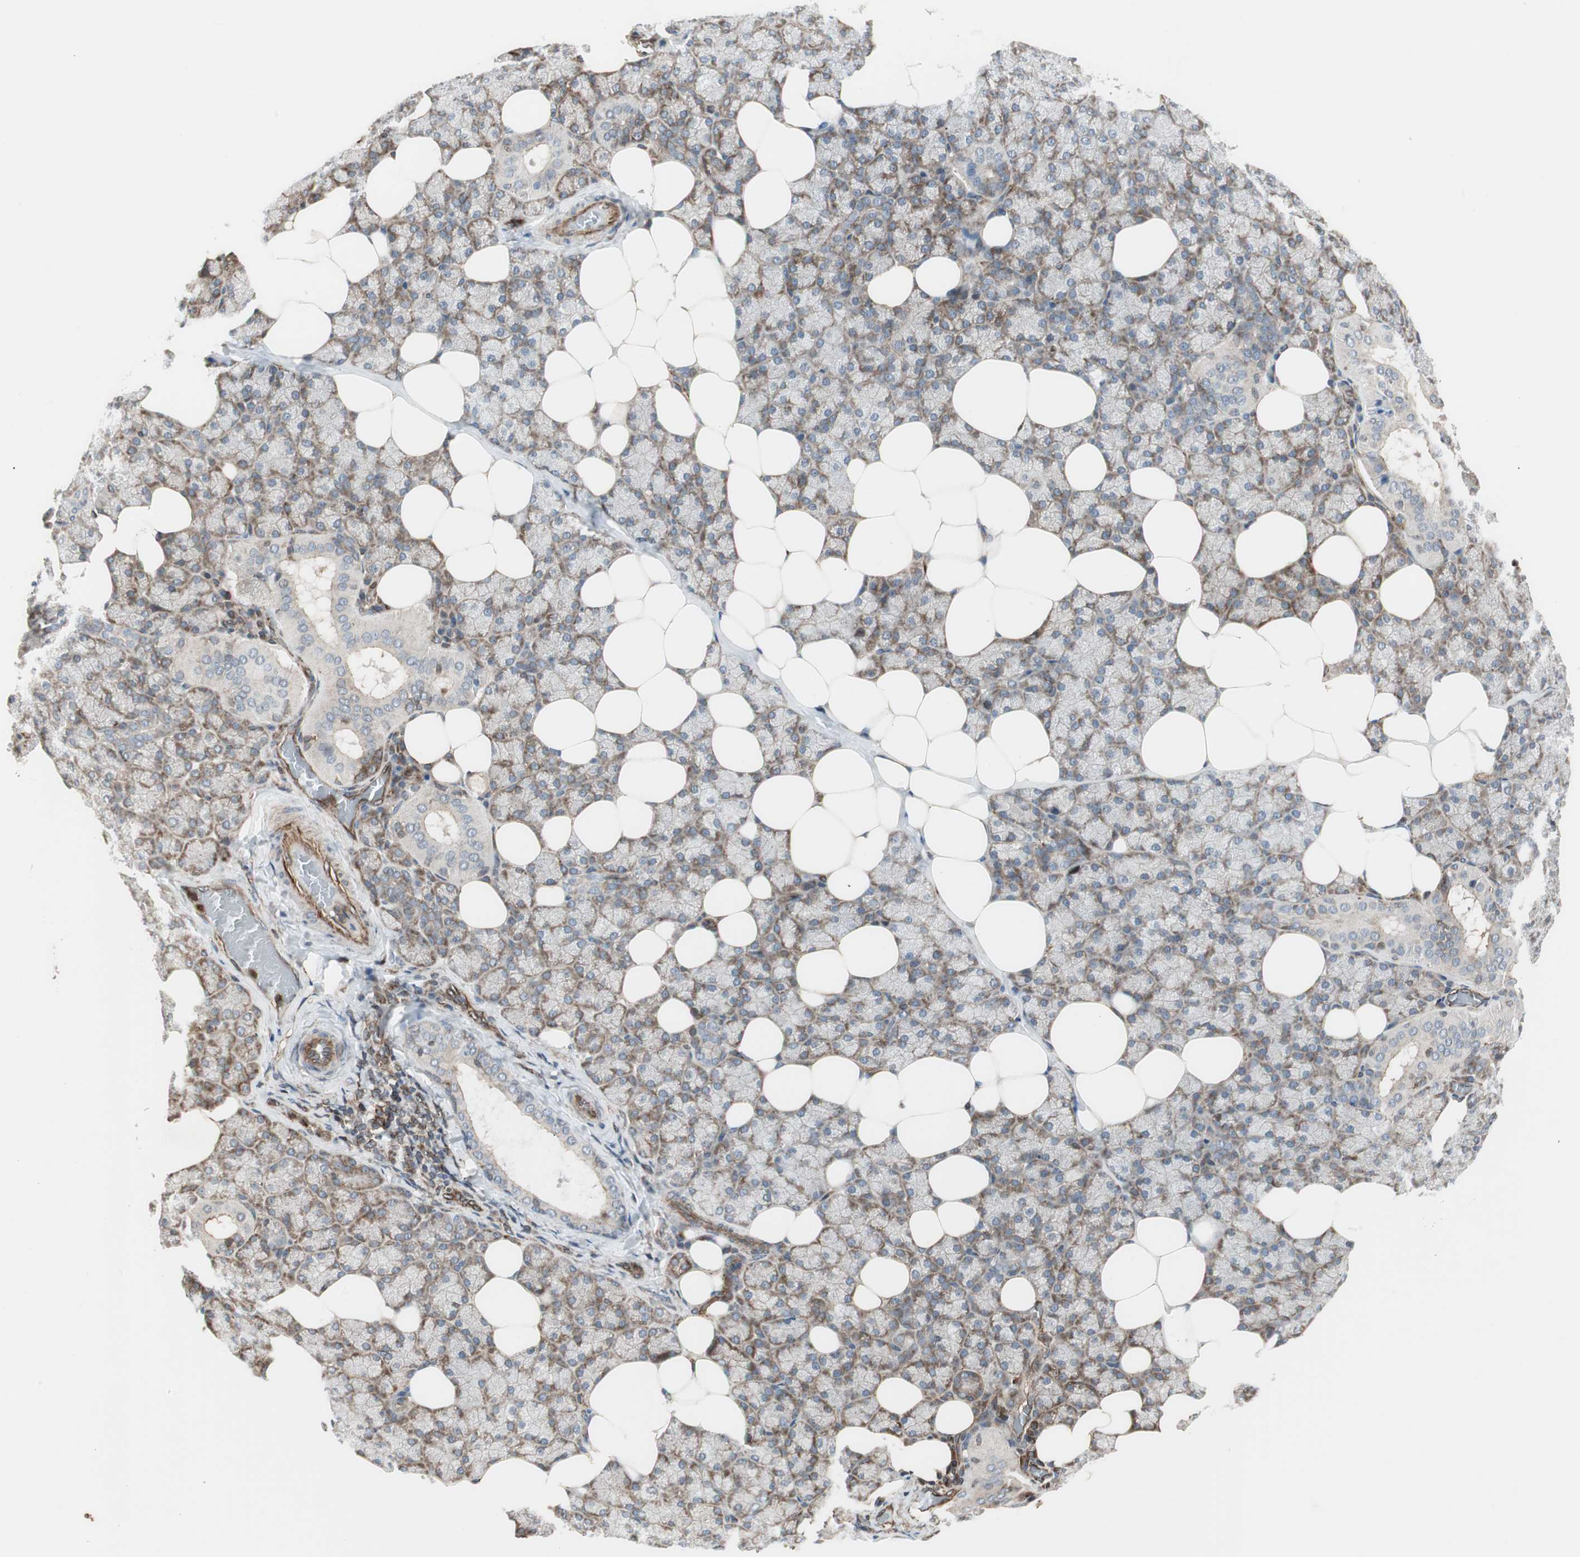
{"staining": {"intensity": "moderate", "quantity": "25%-75%", "location": "cytoplasmic/membranous"}, "tissue": "salivary gland", "cell_type": "Glandular cells", "image_type": "normal", "snomed": [{"axis": "morphology", "description": "Normal tissue, NOS"}, {"axis": "topography", "description": "Lymph node"}, {"axis": "topography", "description": "Salivary gland"}], "caption": "Salivary gland stained with immunohistochemistry exhibits moderate cytoplasmic/membranous staining in approximately 25%-75% of glandular cells. The protein of interest is stained brown, and the nuclei are stained in blue (DAB (3,3'-diaminobenzidine) IHC with brightfield microscopy, high magnification).", "gene": "MAD2L2", "patient": {"sex": "male", "age": 8}}